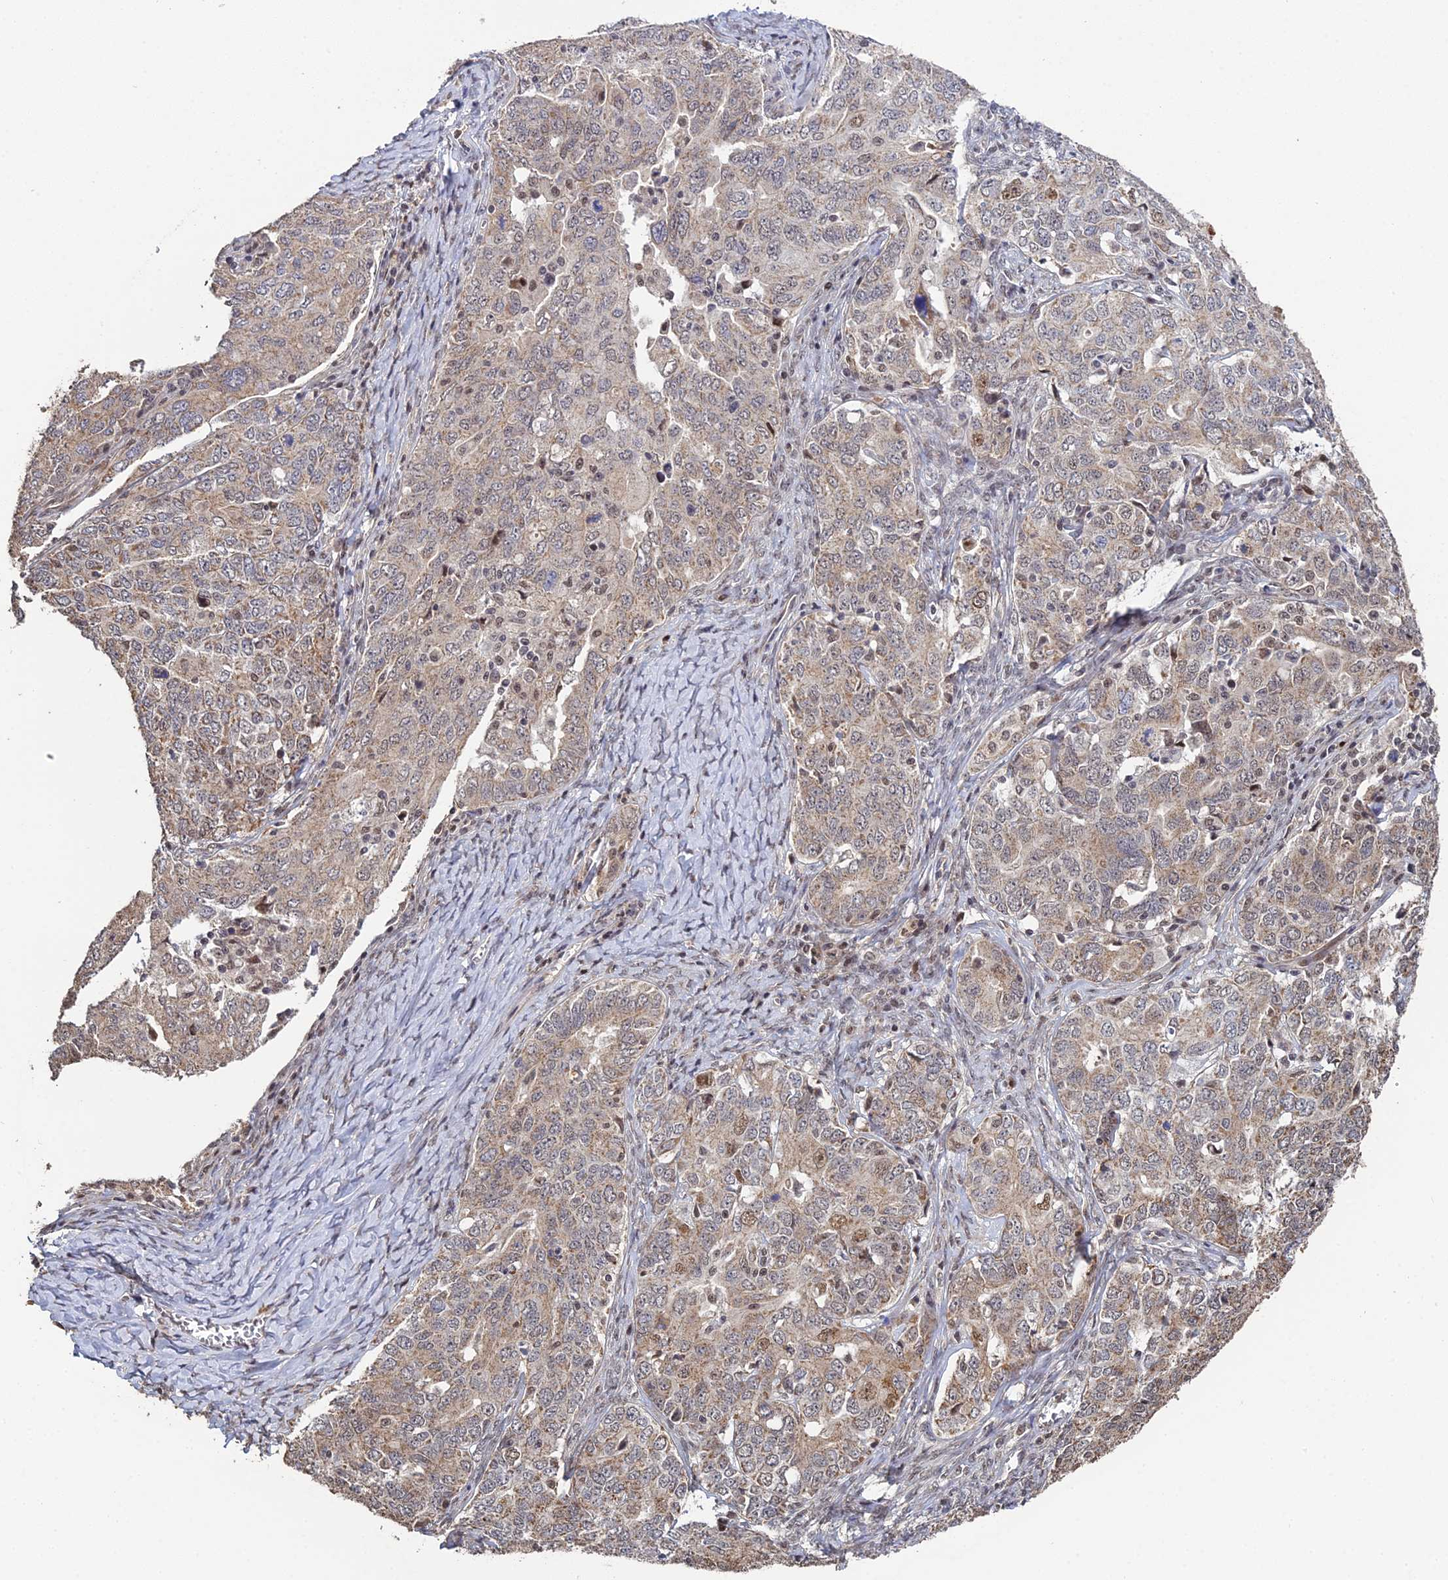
{"staining": {"intensity": "moderate", "quantity": "25%-75%", "location": "cytoplasmic/membranous,nuclear"}, "tissue": "ovarian cancer", "cell_type": "Tumor cells", "image_type": "cancer", "snomed": [{"axis": "morphology", "description": "Carcinoma, endometroid"}, {"axis": "topography", "description": "Ovary"}], "caption": "Ovarian endometroid carcinoma stained with DAB IHC shows medium levels of moderate cytoplasmic/membranous and nuclear positivity in approximately 25%-75% of tumor cells.", "gene": "ERCC5", "patient": {"sex": "female", "age": 62}}